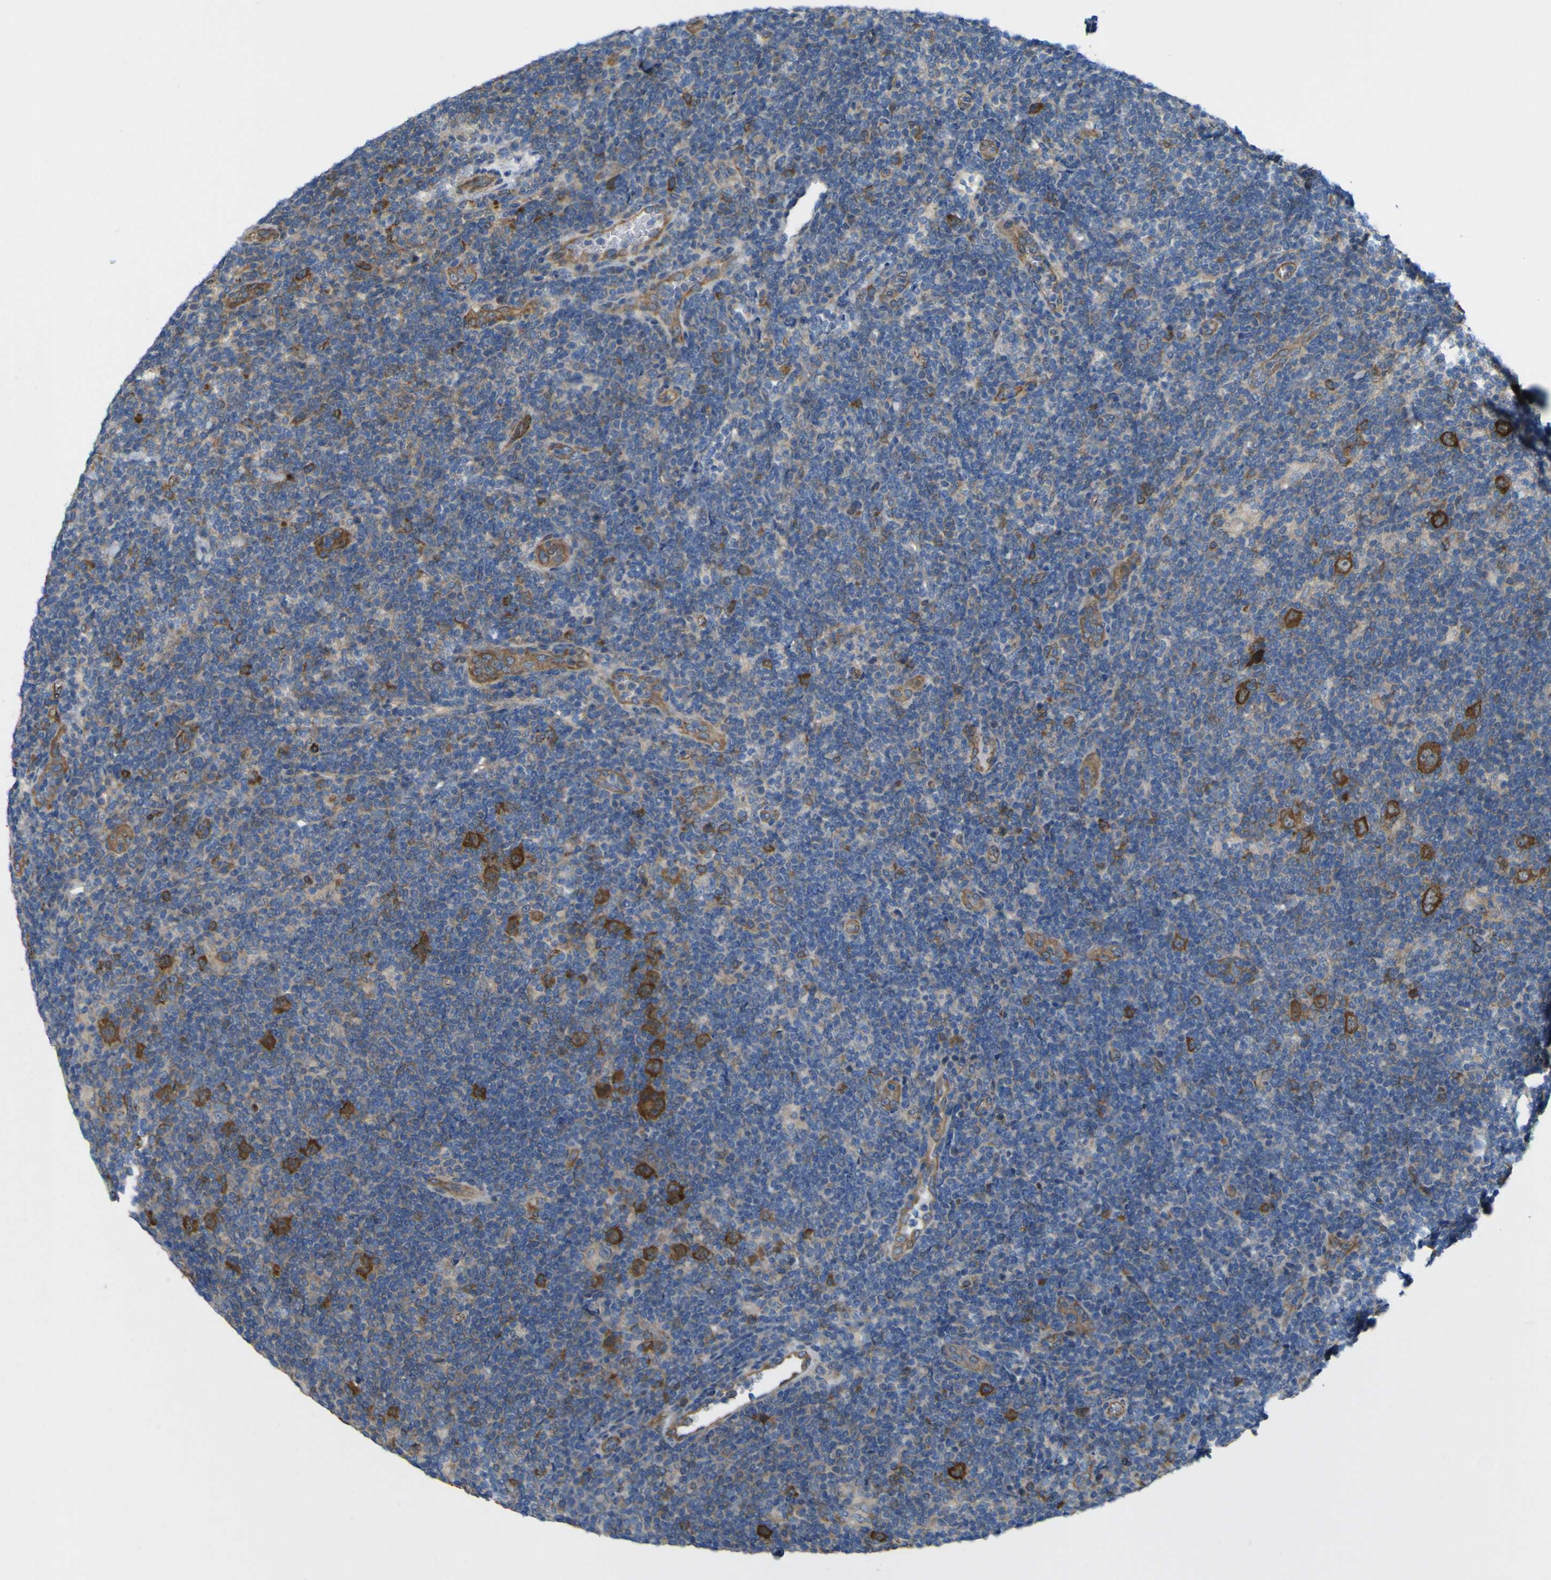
{"staining": {"intensity": "strong", "quantity": ">75%", "location": "cytoplasmic/membranous"}, "tissue": "lymphoma", "cell_type": "Tumor cells", "image_type": "cancer", "snomed": [{"axis": "morphology", "description": "Hodgkin's disease, NOS"}, {"axis": "topography", "description": "Lymph node"}], "caption": "Protein expression analysis of human Hodgkin's disease reveals strong cytoplasmic/membranous staining in approximately >75% of tumor cells. Using DAB (3,3'-diaminobenzidine) (brown) and hematoxylin (blue) stains, captured at high magnification using brightfield microscopy.", "gene": "JPH1", "patient": {"sex": "female", "age": 57}}